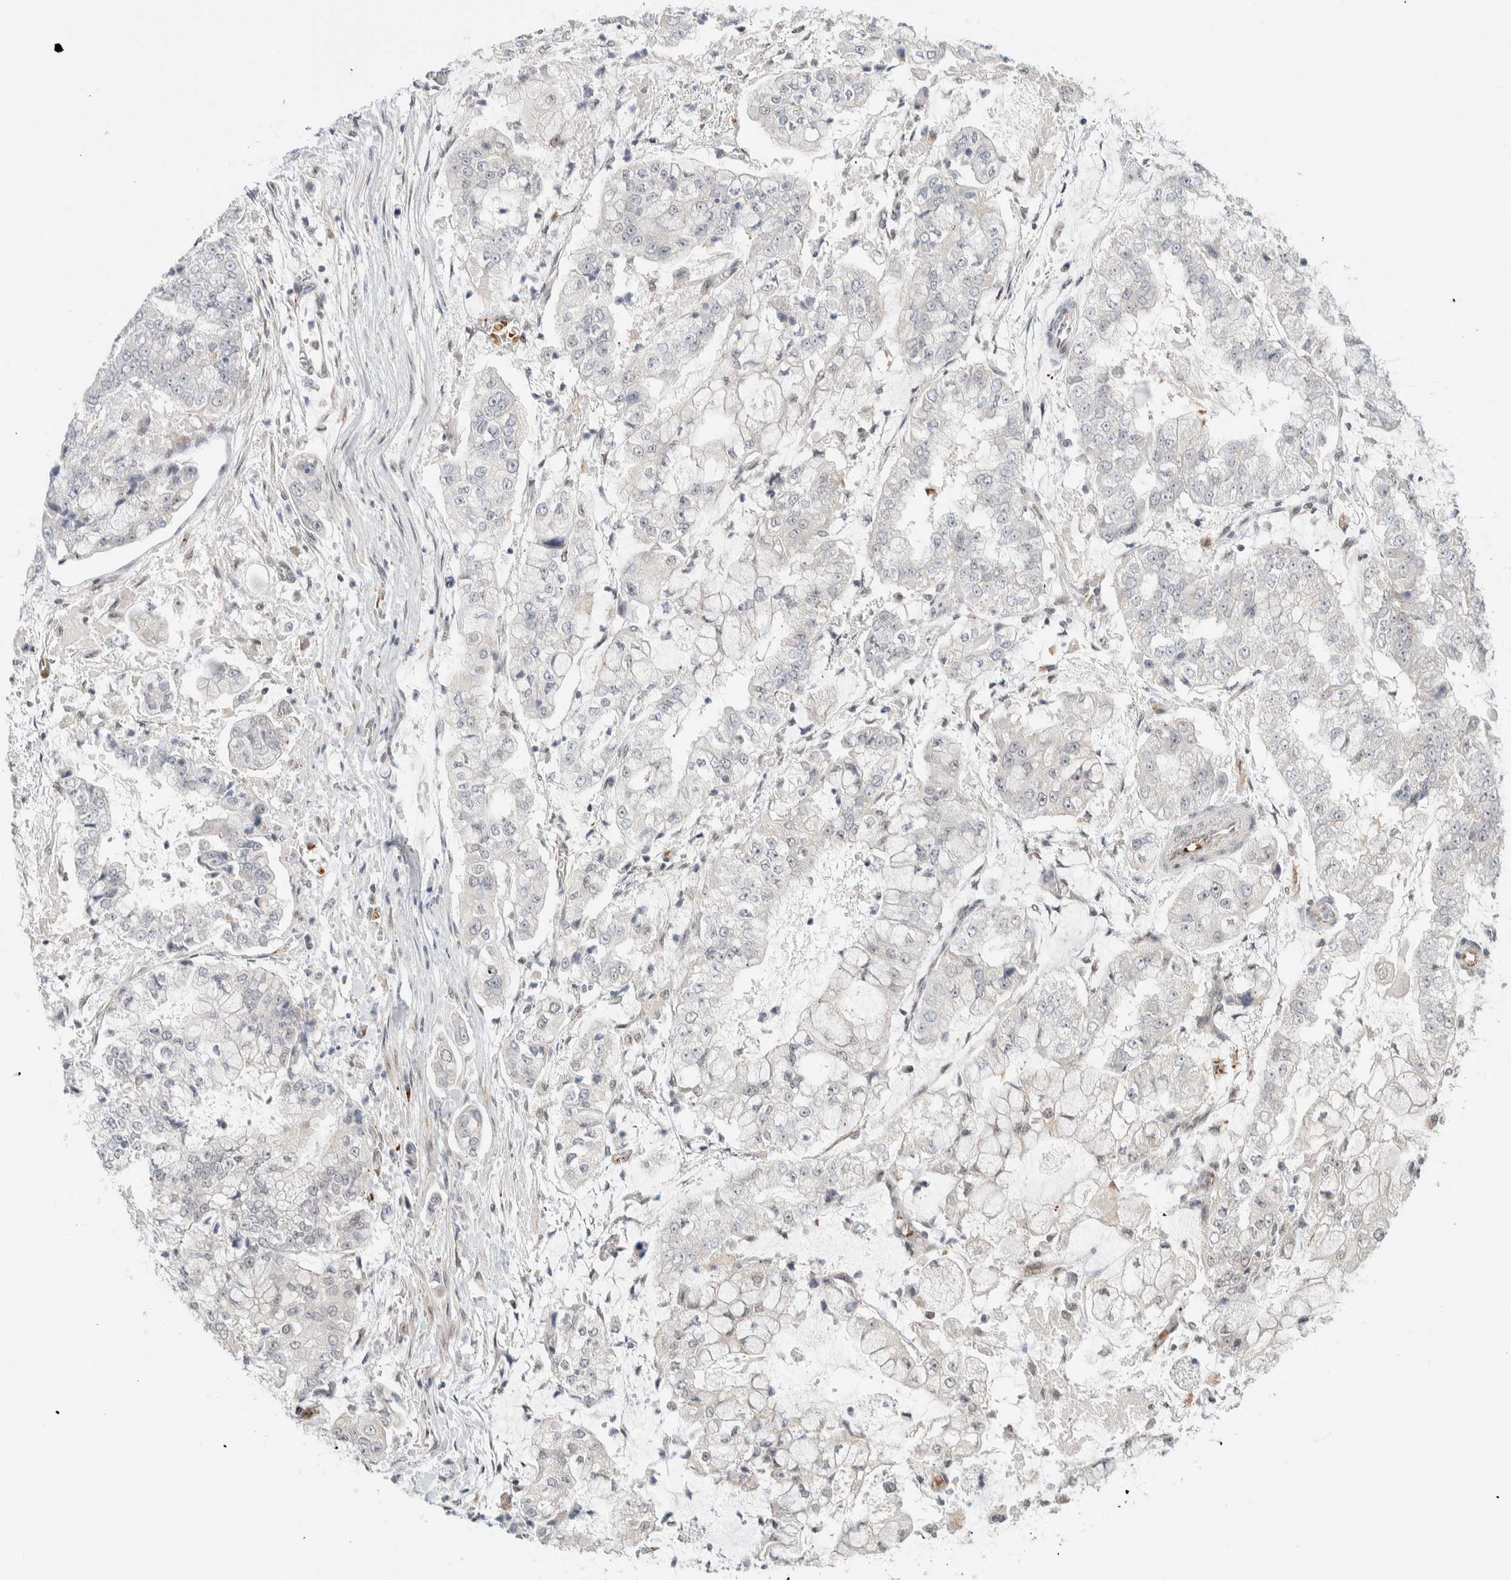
{"staining": {"intensity": "negative", "quantity": "none", "location": "none"}, "tissue": "stomach cancer", "cell_type": "Tumor cells", "image_type": "cancer", "snomed": [{"axis": "morphology", "description": "Adenocarcinoma, NOS"}, {"axis": "topography", "description": "Stomach"}], "caption": "Protein analysis of stomach cancer (adenocarcinoma) displays no significant staining in tumor cells.", "gene": "ZBTB2", "patient": {"sex": "male", "age": 76}}